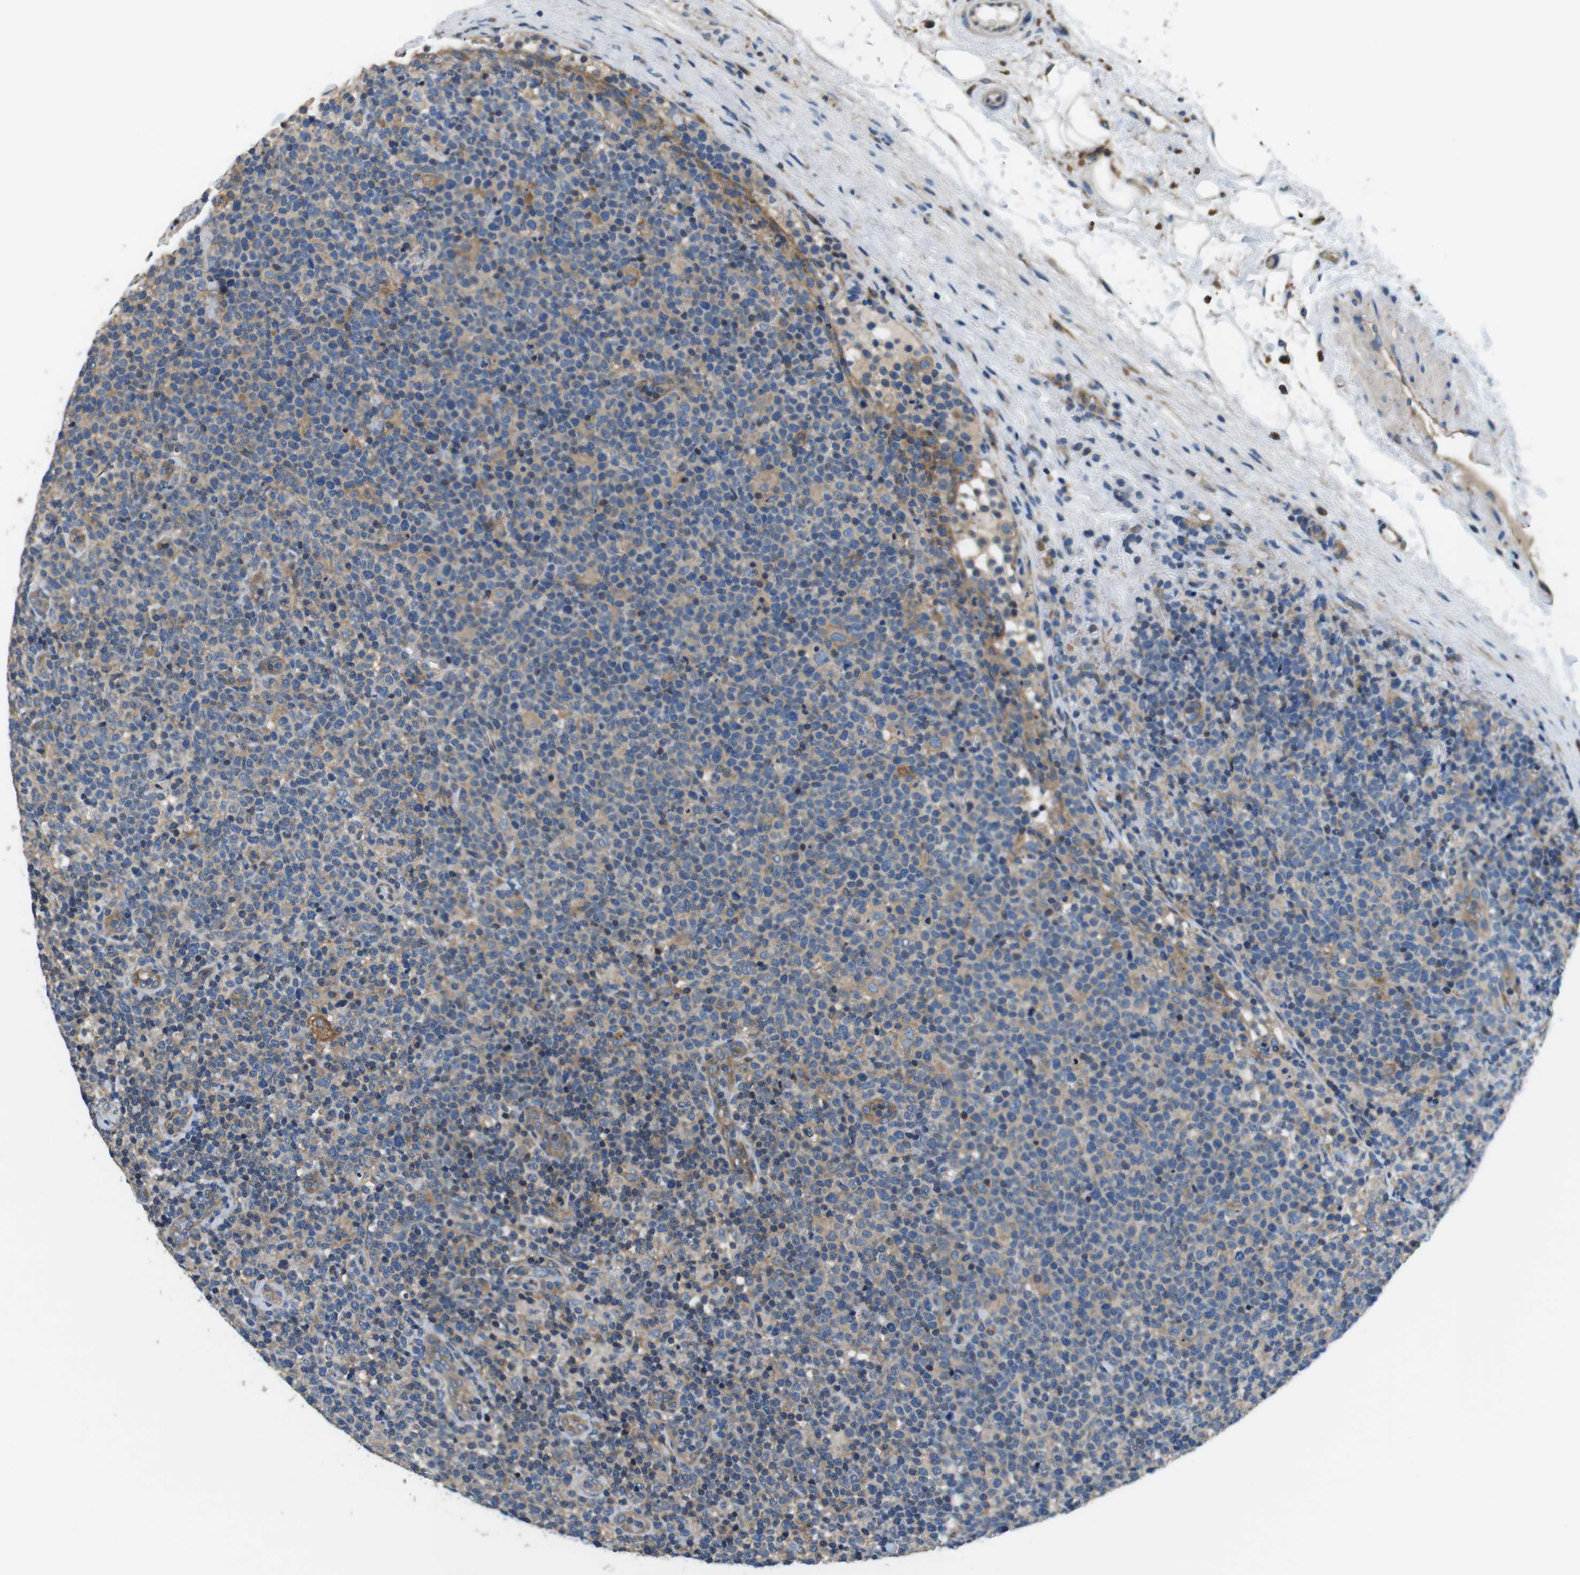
{"staining": {"intensity": "weak", "quantity": "<25%", "location": "cytoplasmic/membranous"}, "tissue": "lymphoma", "cell_type": "Tumor cells", "image_type": "cancer", "snomed": [{"axis": "morphology", "description": "Malignant lymphoma, non-Hodgkin's type, High grade"}, {"axis": "topography", "description": "Lymph node"}], "caption": "Tumor cells show no significant positivity in lymphoma. The staining is performed using DAB (3,3'-diaminobenzidine) brown chromogen with nuclei counter-stained in using hematoxylin.", "gene": "DENND4C", "patient": {"sex": "male", "age": 61}}